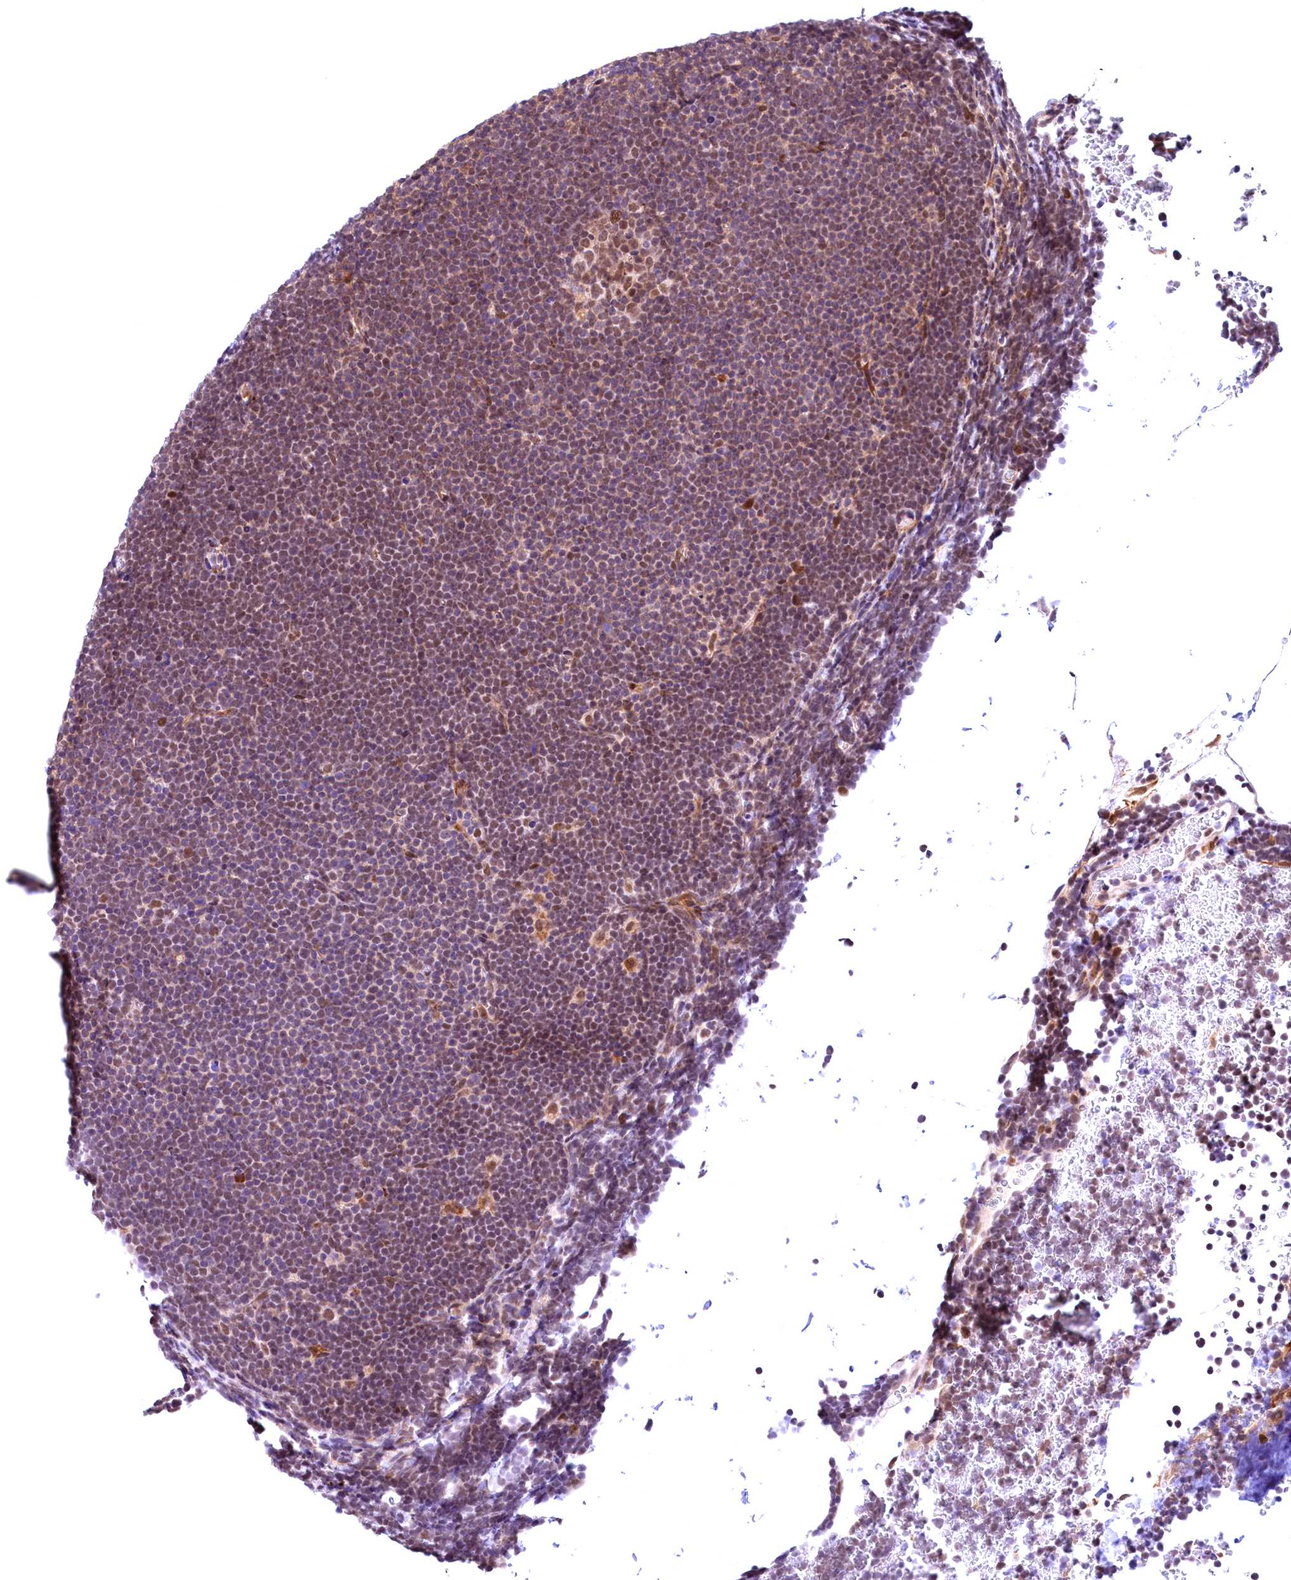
{"staining": {"intensity": "moderate", "quantity": "<25%", "location": "nuclear"}, "tissue": "lymphoma", "cell_type": "Tumor cells", "image_type": "cancer", "snomed": [{"axis": "morphology", "description": "Malignant lymphoma, non-Hodgkin's type, High grade"}, {"axis": "topography", "description": "Lymph node"}], "caption": "Moderate nuclear expression for a protein is seen in approximately <25% of tumor cells of lymphoma using immunohistochemistry (IHC).", "gene": "FBXO45", "patient": {"sex": "male", "age": 13}}